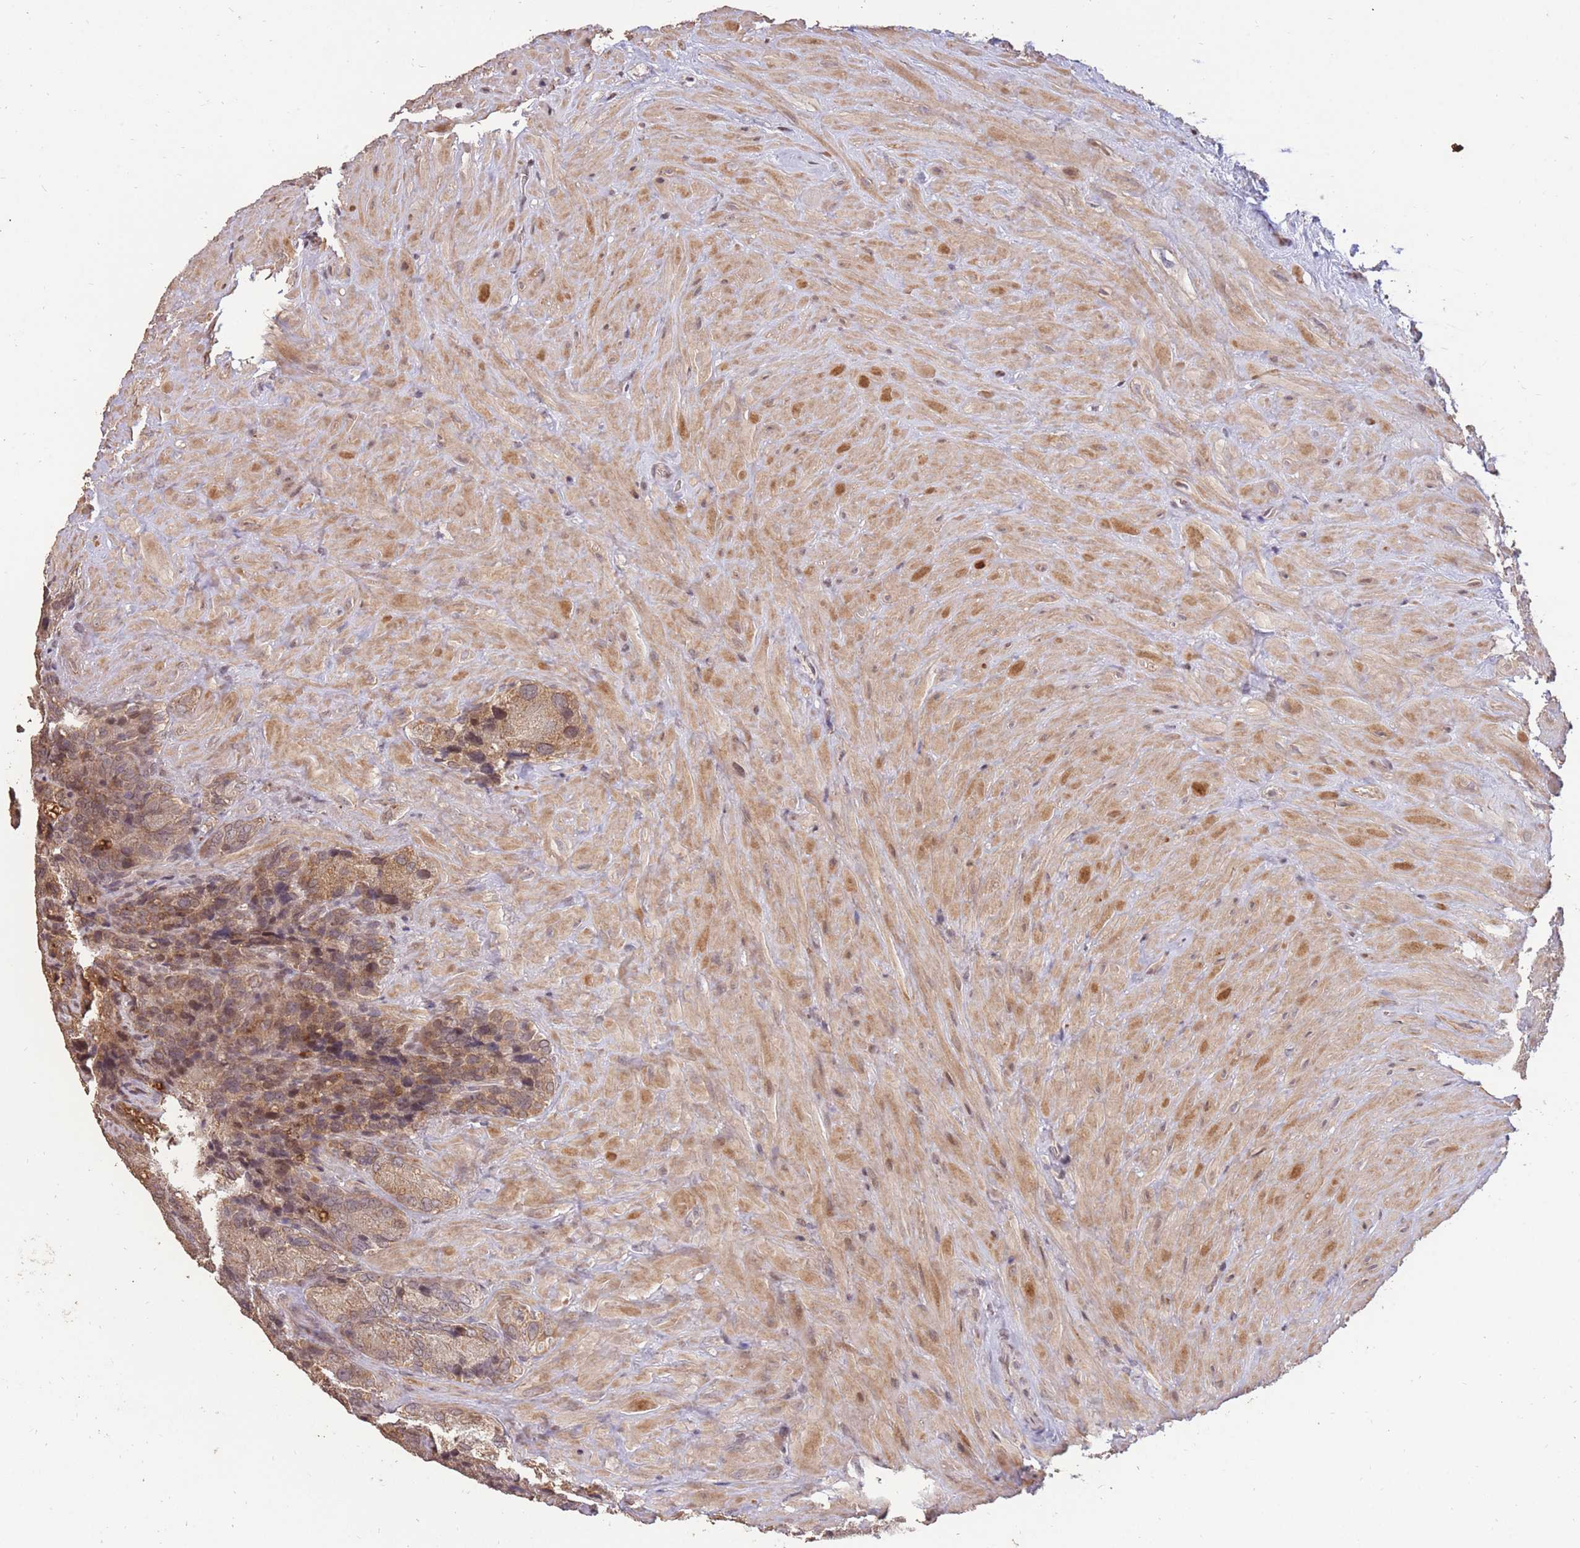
{"staining": {"intensity": "moderate", "quantity": ">75%", "location": "cytoplasmic/membranous"}, "tissue": "seminal vesicle", "cell_type": "Glandular cells", "image_type": "normal", "snomed": [{"axis": "morphology", "description": "Normal tissue, NOS"}, {"axis": "topography", "description": "Seminal veicle"}], "caption": "Immunohistochemical staining of benign human seminal vesicle exhibits moderate cytoplasmic/membranous protein positivity in approximately >75% of glandular cells. (Stains: DAB (3,3'-diaminobenzidine) in brown, nuclei in blue, Microscopy: brightfield microscopy at high magnification).", "gene": "RGS14", "patient": {"sex": "male", "age": 62}}